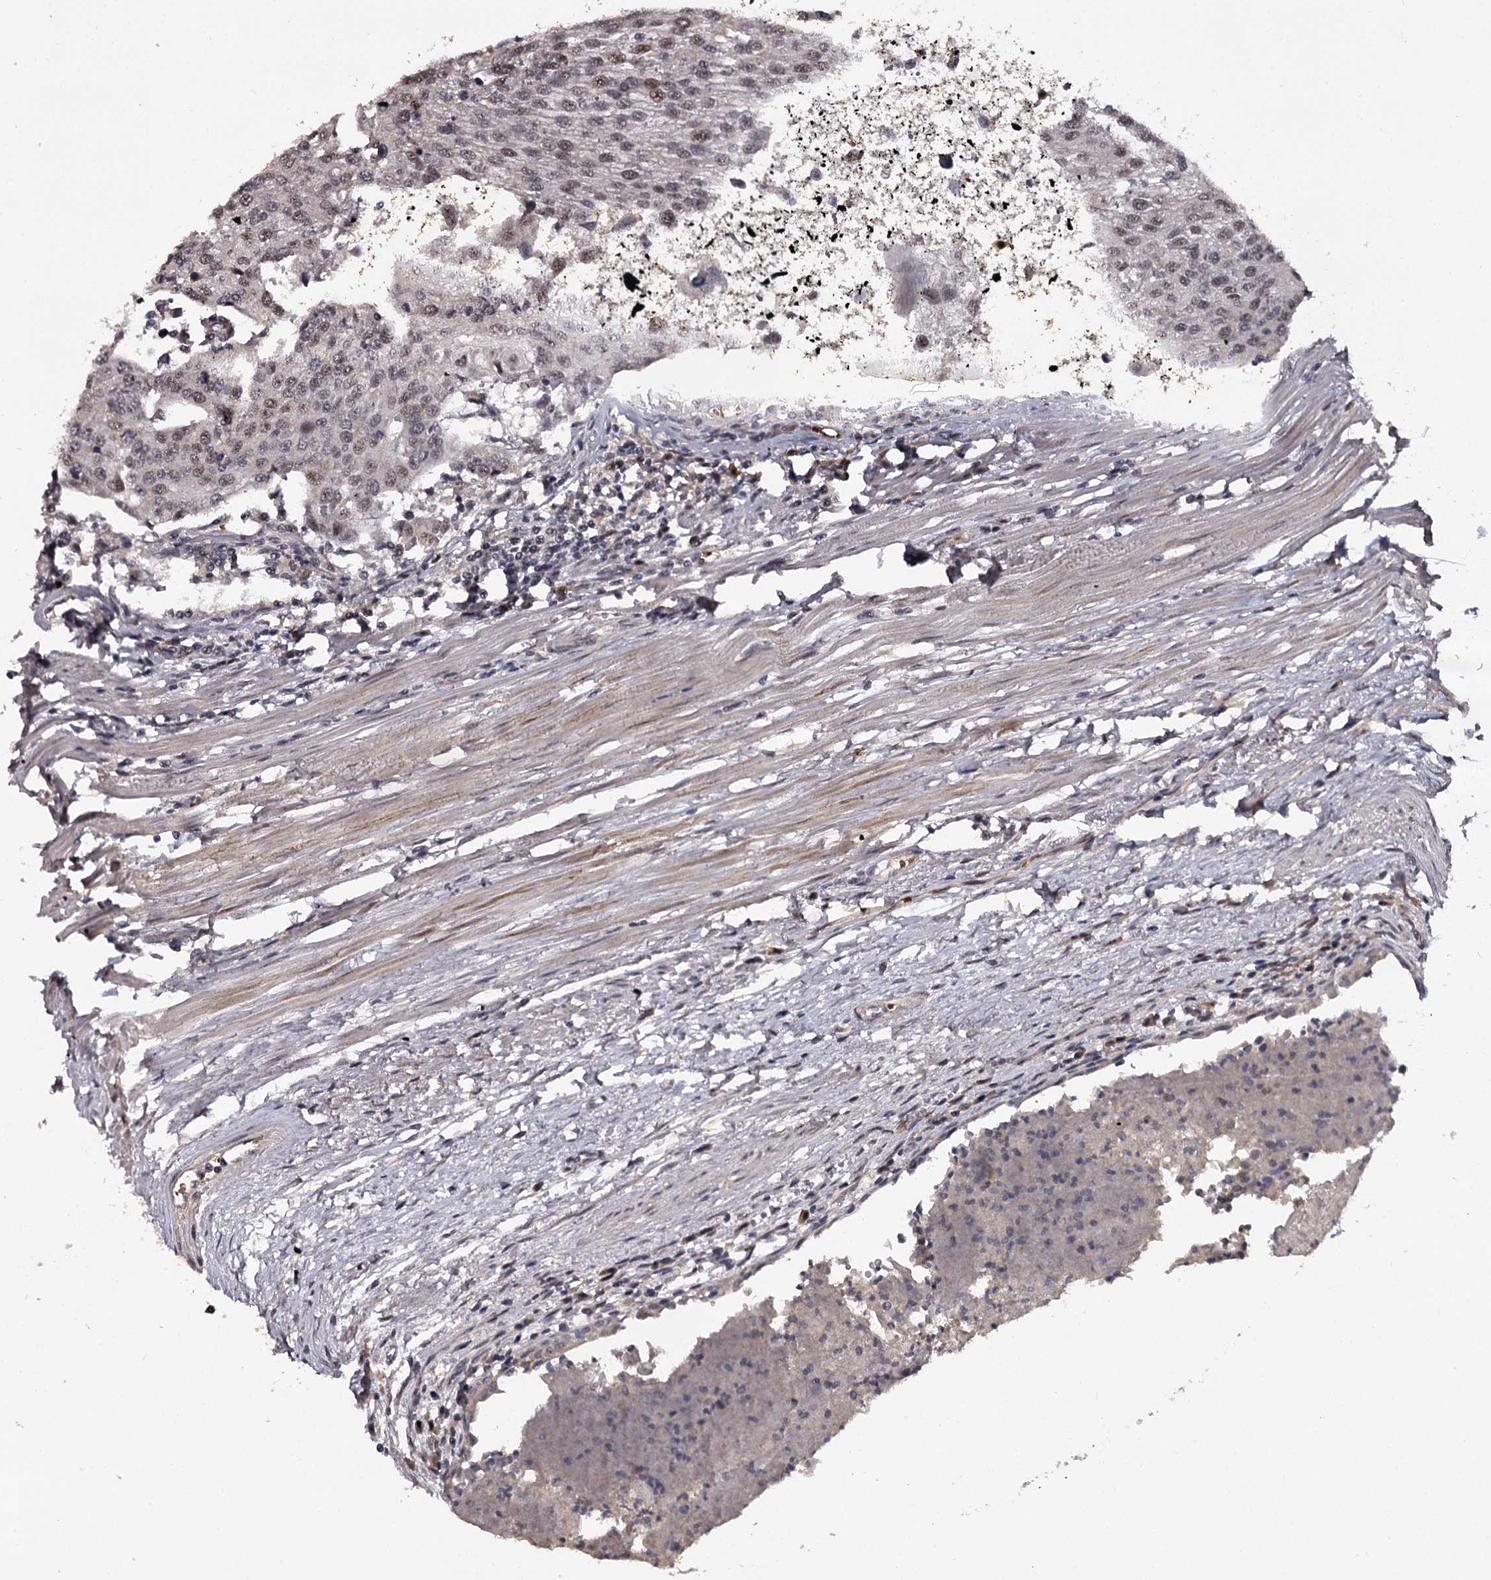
{"staining": {"intensity": "weak", "quantity": "25%-75%", "location": "nuclear"}, "tissue": "urothelial cancer", "cell_type": "Tumor cells", "image_type": "cancer", "snomed": [{"axis": "morphology", "description": "Urothelial carcinoma, High grade"}, {"axis": "topography", "description": "Urinary bladder"}], "caption": "Immunohistochemistry (IHC) (DAB) staining of urothelial carcinoma (high-grade) shows weak nuclear protein staining in about 25%-75% of tumor cells.", "gene": "RNF44", "patient": {"sex": "female", "age": 85}}